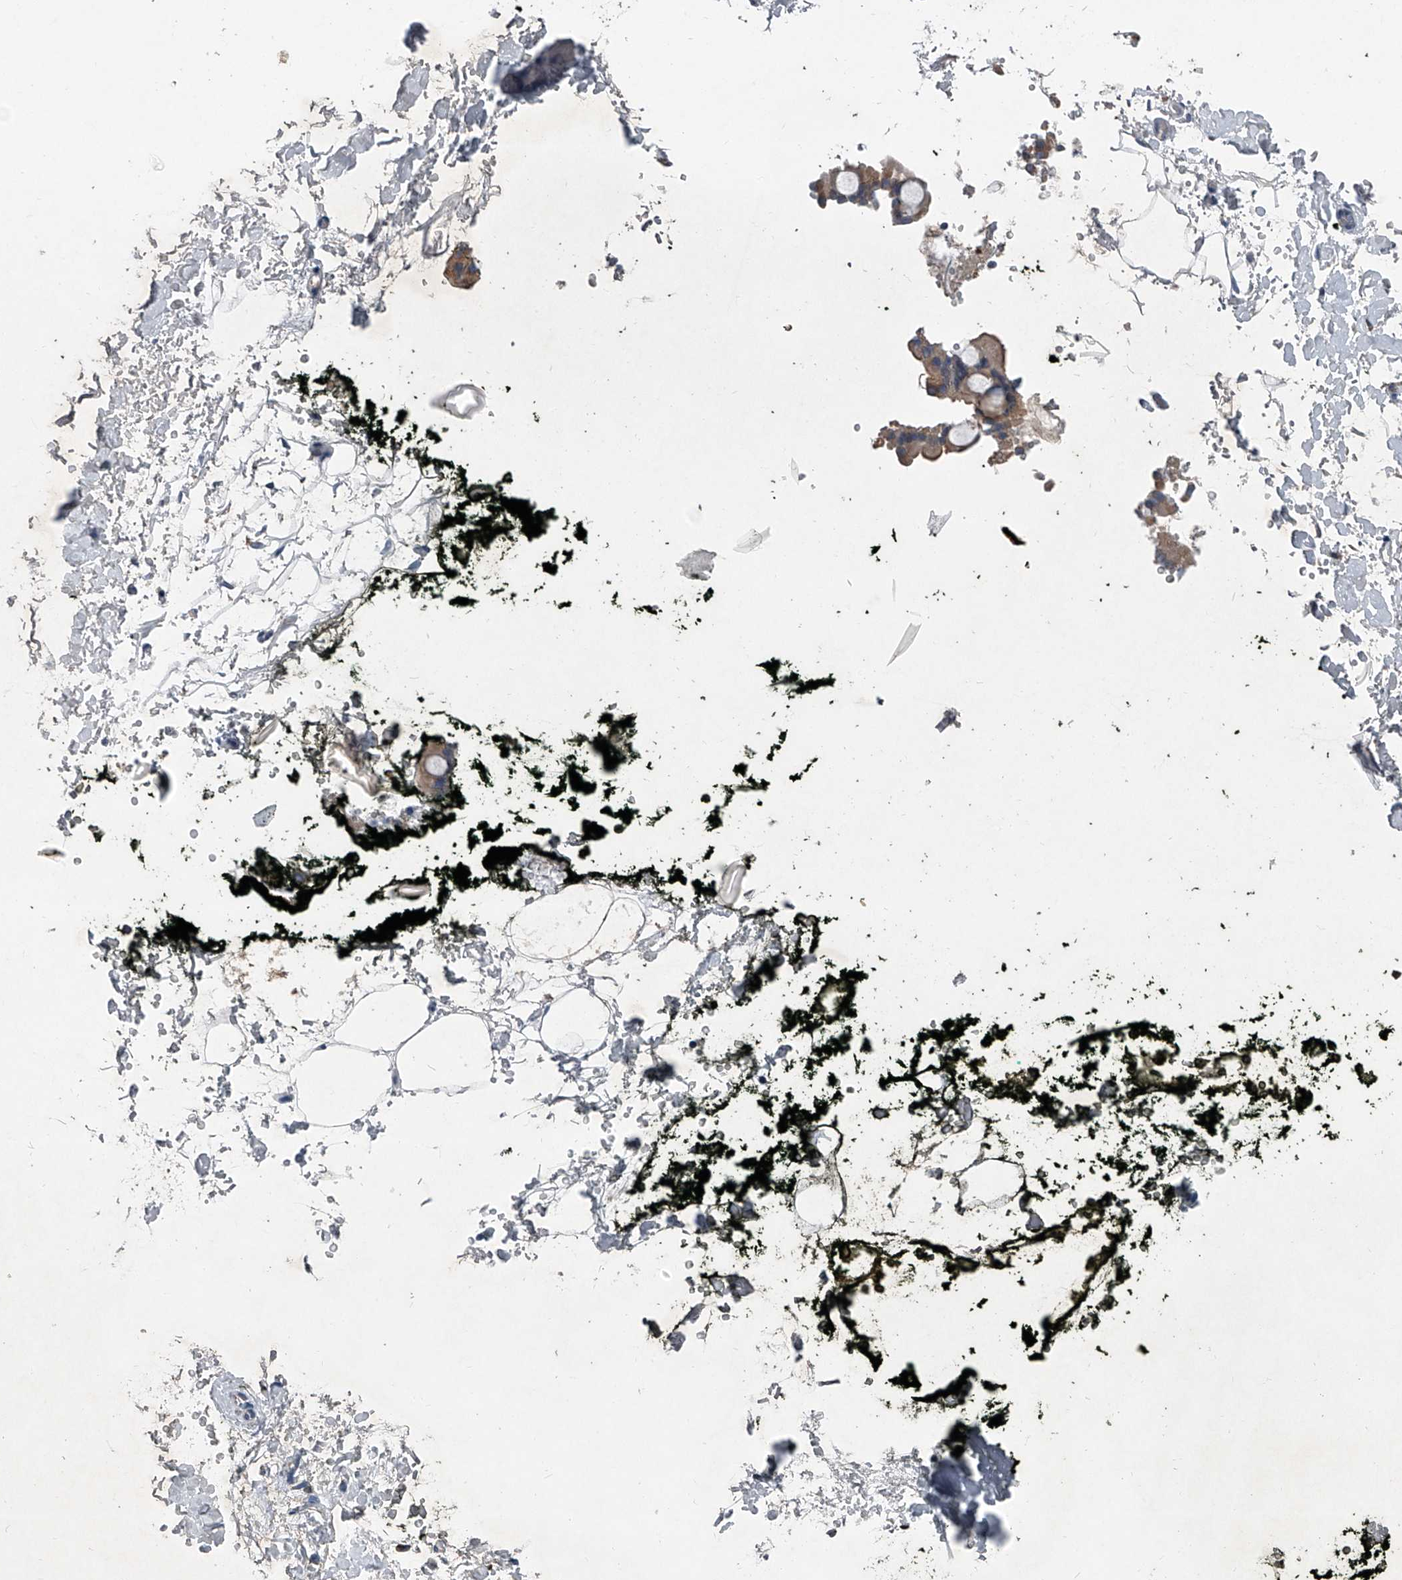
{"staining": {"intensity": "weak", "quantity": "25%-75%", "location": "cytoplasmic/membranous"}, "tissue": "adipose tissue", "cell_type": "Adipocytes", "image_type": "normal", "snomed": [{"axis": "morphology", "description": "Normal tissue, NOS"}, {"axis": "morphology", "description": "Adenocarcinoma, NOS"}, {"axis": "topography", "description": "Pancreas"}, {"axis": "topography", "description": "Peripheral nerve tissue"}], "caption": "Immunohistochemical staining of unremarkable human adipose tissue exhibits weak cytoplasmic/membranous protein expression in approximately 25%-75% of adipocytes.", "gene": "ABCG1", "patient": {"sex": "male", "age": 59}}